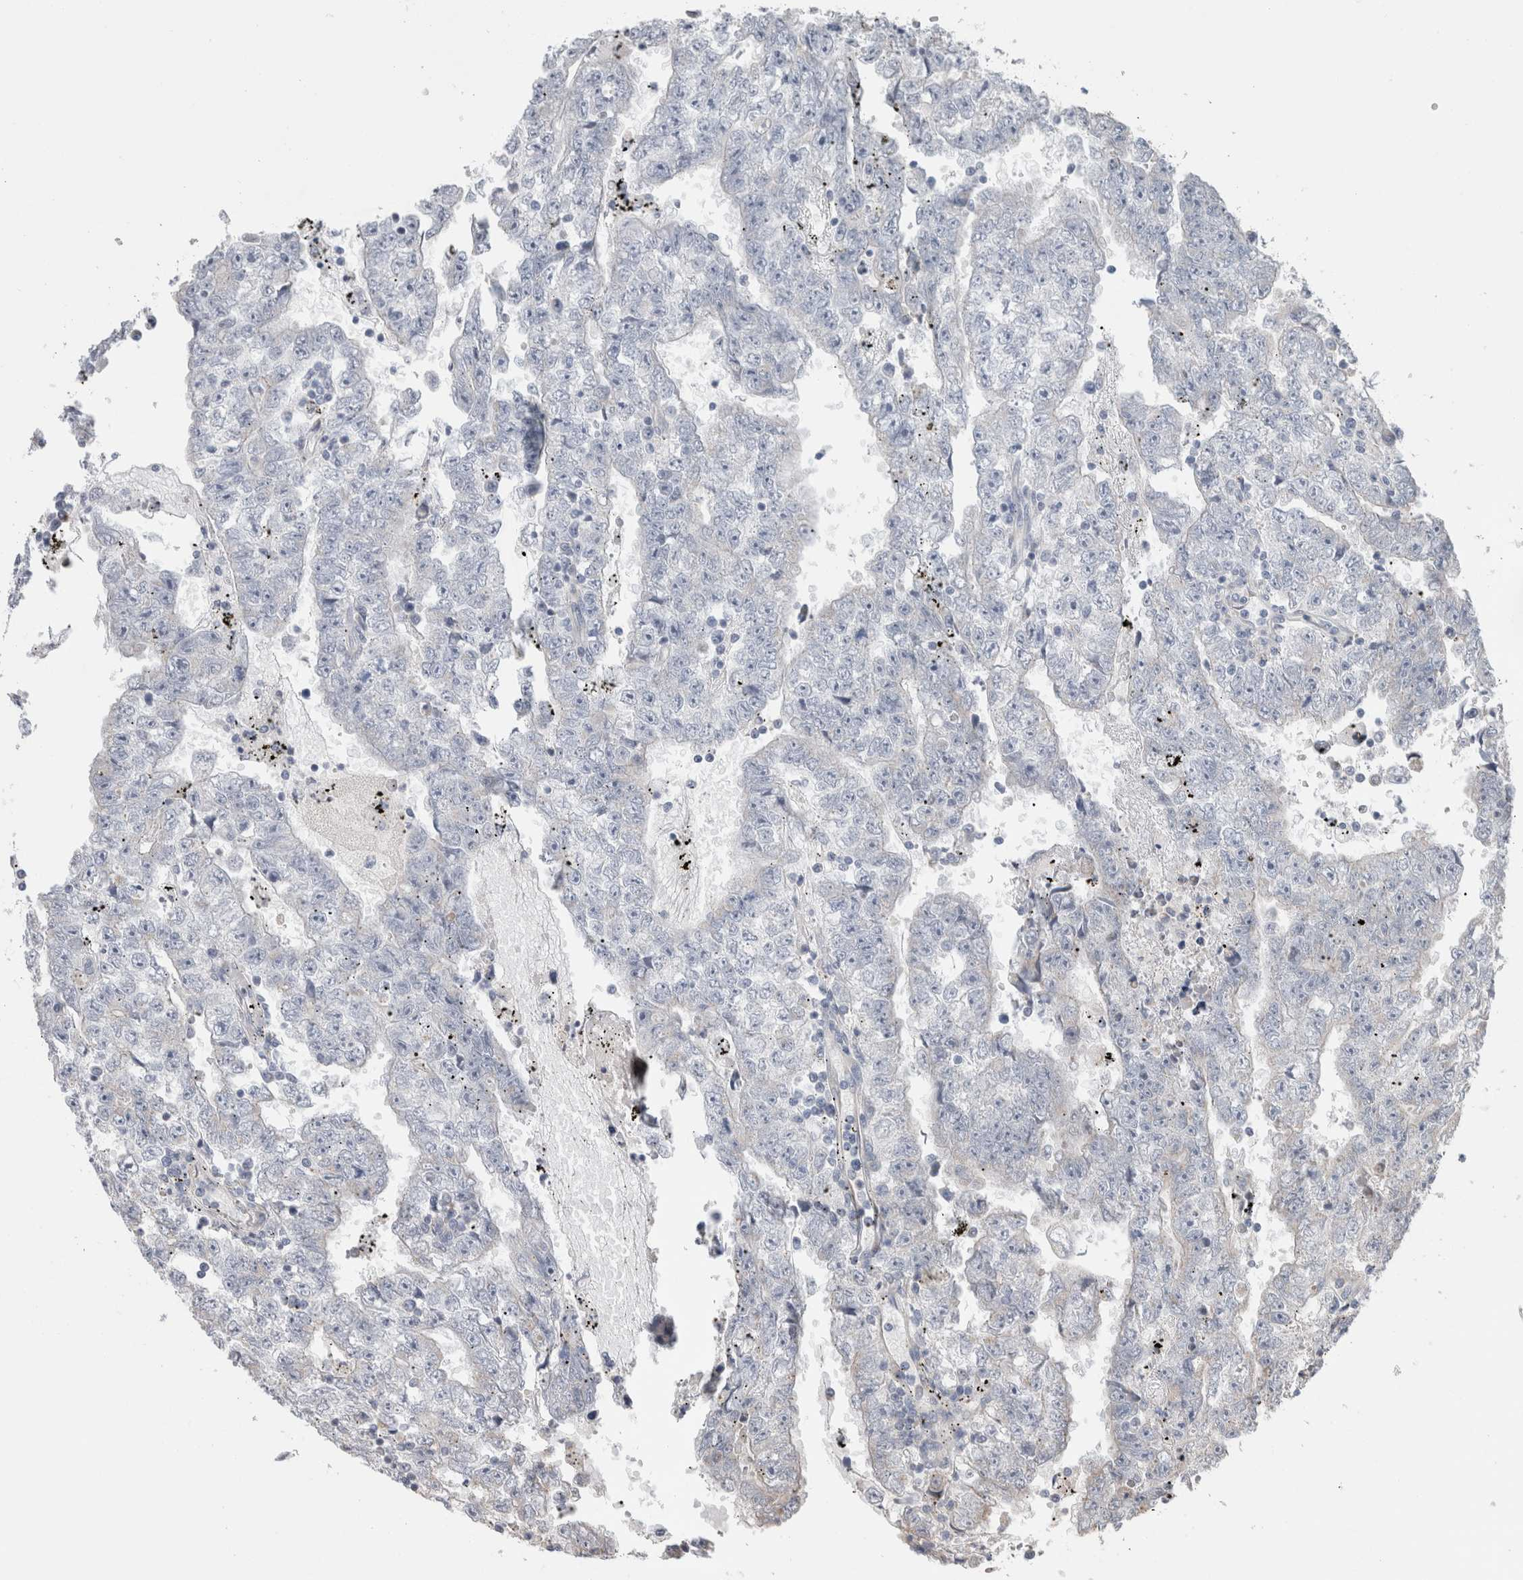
{"staining": {"intensity": "negative", "quantity": "none", "location": "none"}, "tissue": "testis cancer", "cell_type": "Tumor cells", "image_type": "cancer", "snomed": [{"axis": "morphology", "description": "Carcinoma, Embryonal, NOS"}, {"axis": "topography", "description": "Testis"}], "caption": "The photomicrograph demonstrates no staining of tumor cells in embryonal carcinoma (testis).", "gene": "TRIM5", "patient": {"sex": "male", "age": 25}}